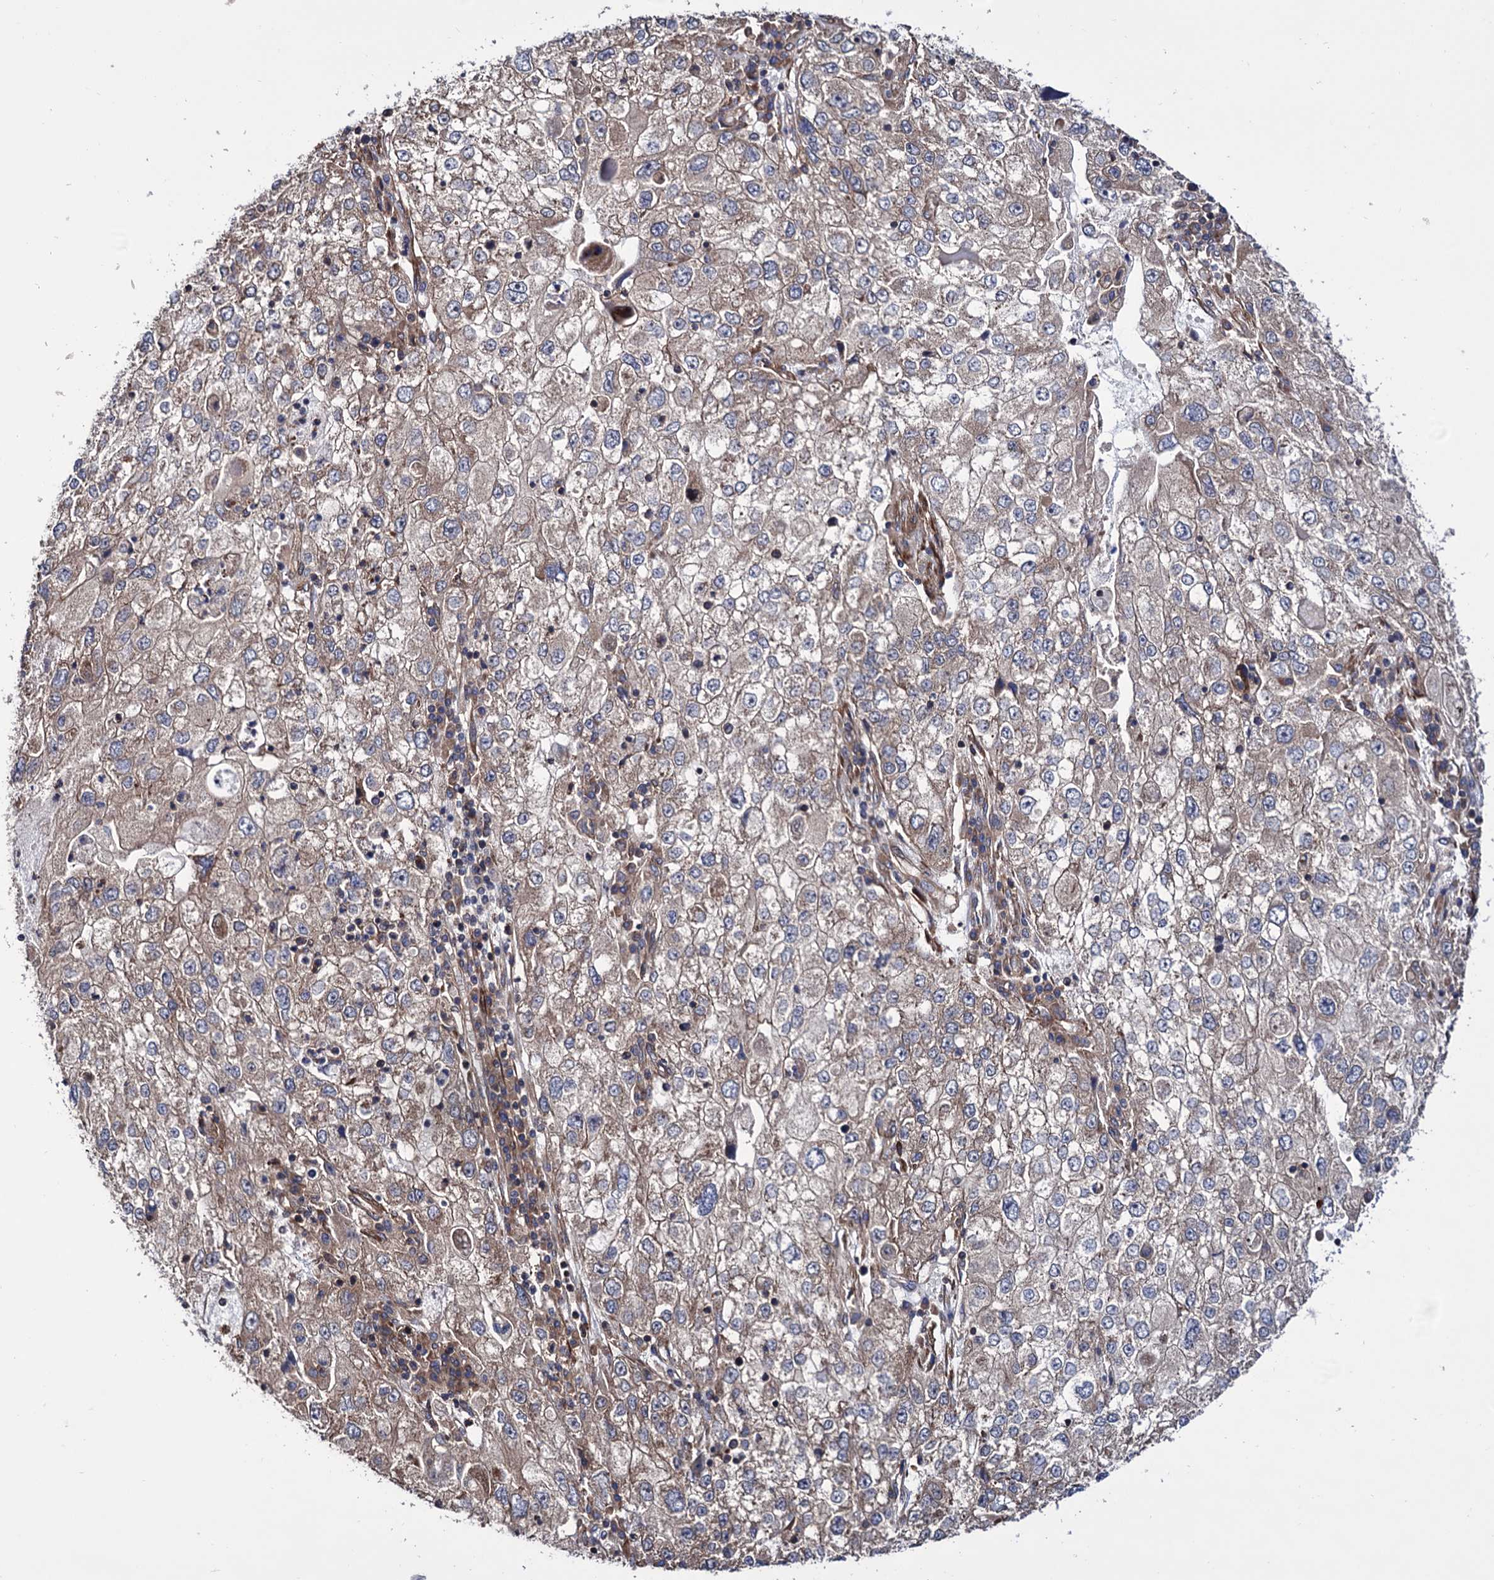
{"staining": {"intensity": "weak", "quantity": "<25%", "location": "cytoplasmic/membranous"}, "tissue": "endometrial cancer", "cell_type": "Tumor cells", "image_type": "cancer", "snomed": [{"axis": "morphology", "description": "Adenocarcinoma, NOS"}, {"axis": "topography", "description": "Endometrium"}], "caption": "Image shows no protein staining in tumor cells of endometrial adenocarcinoma tissue. Nuclei are stained in blue.", "gene": "FERMT2", "patient": {"sex": "female", "age": 49}}